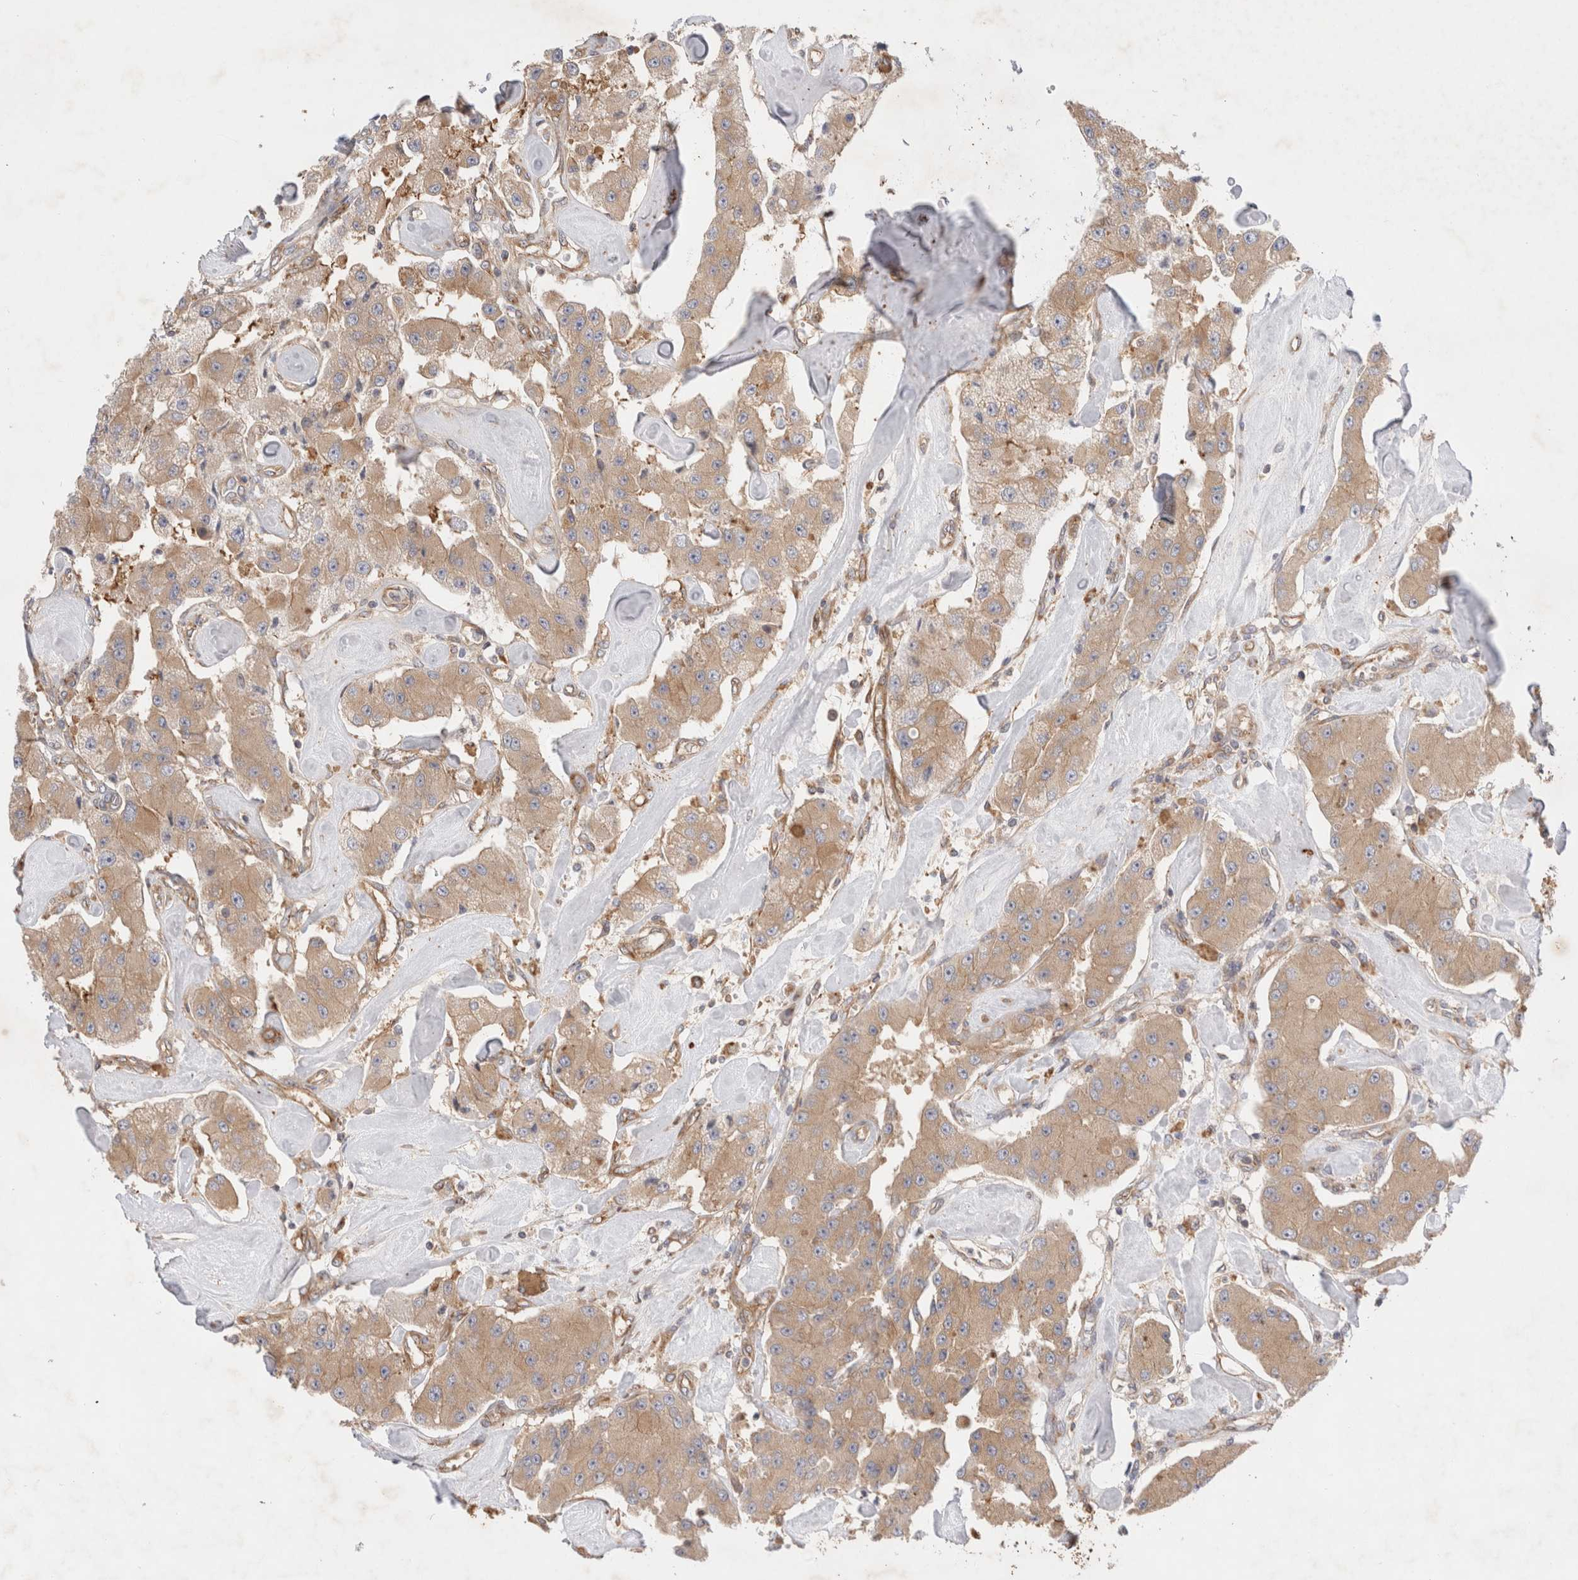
{"staining": {"intensity": "moderate", "quantity": ">75%", "location": "cytoplasmic/membranous"}, "tissue": "carcinoid", "cell_type": "Tumor cells", "image_type": "cancer", "snomed": [{"axis": "morphology", "description": "Carcinoid, malignant, NOS"}, {"axis": "topography", "description": "Pancreas"}], "caption": "A brown stain shows moderate cytoplasmic/membranous positivity of a protein in human carcinoid tumor cells.", "gene": "GPR150", "patient": {"sex": "male", "age": 41}}